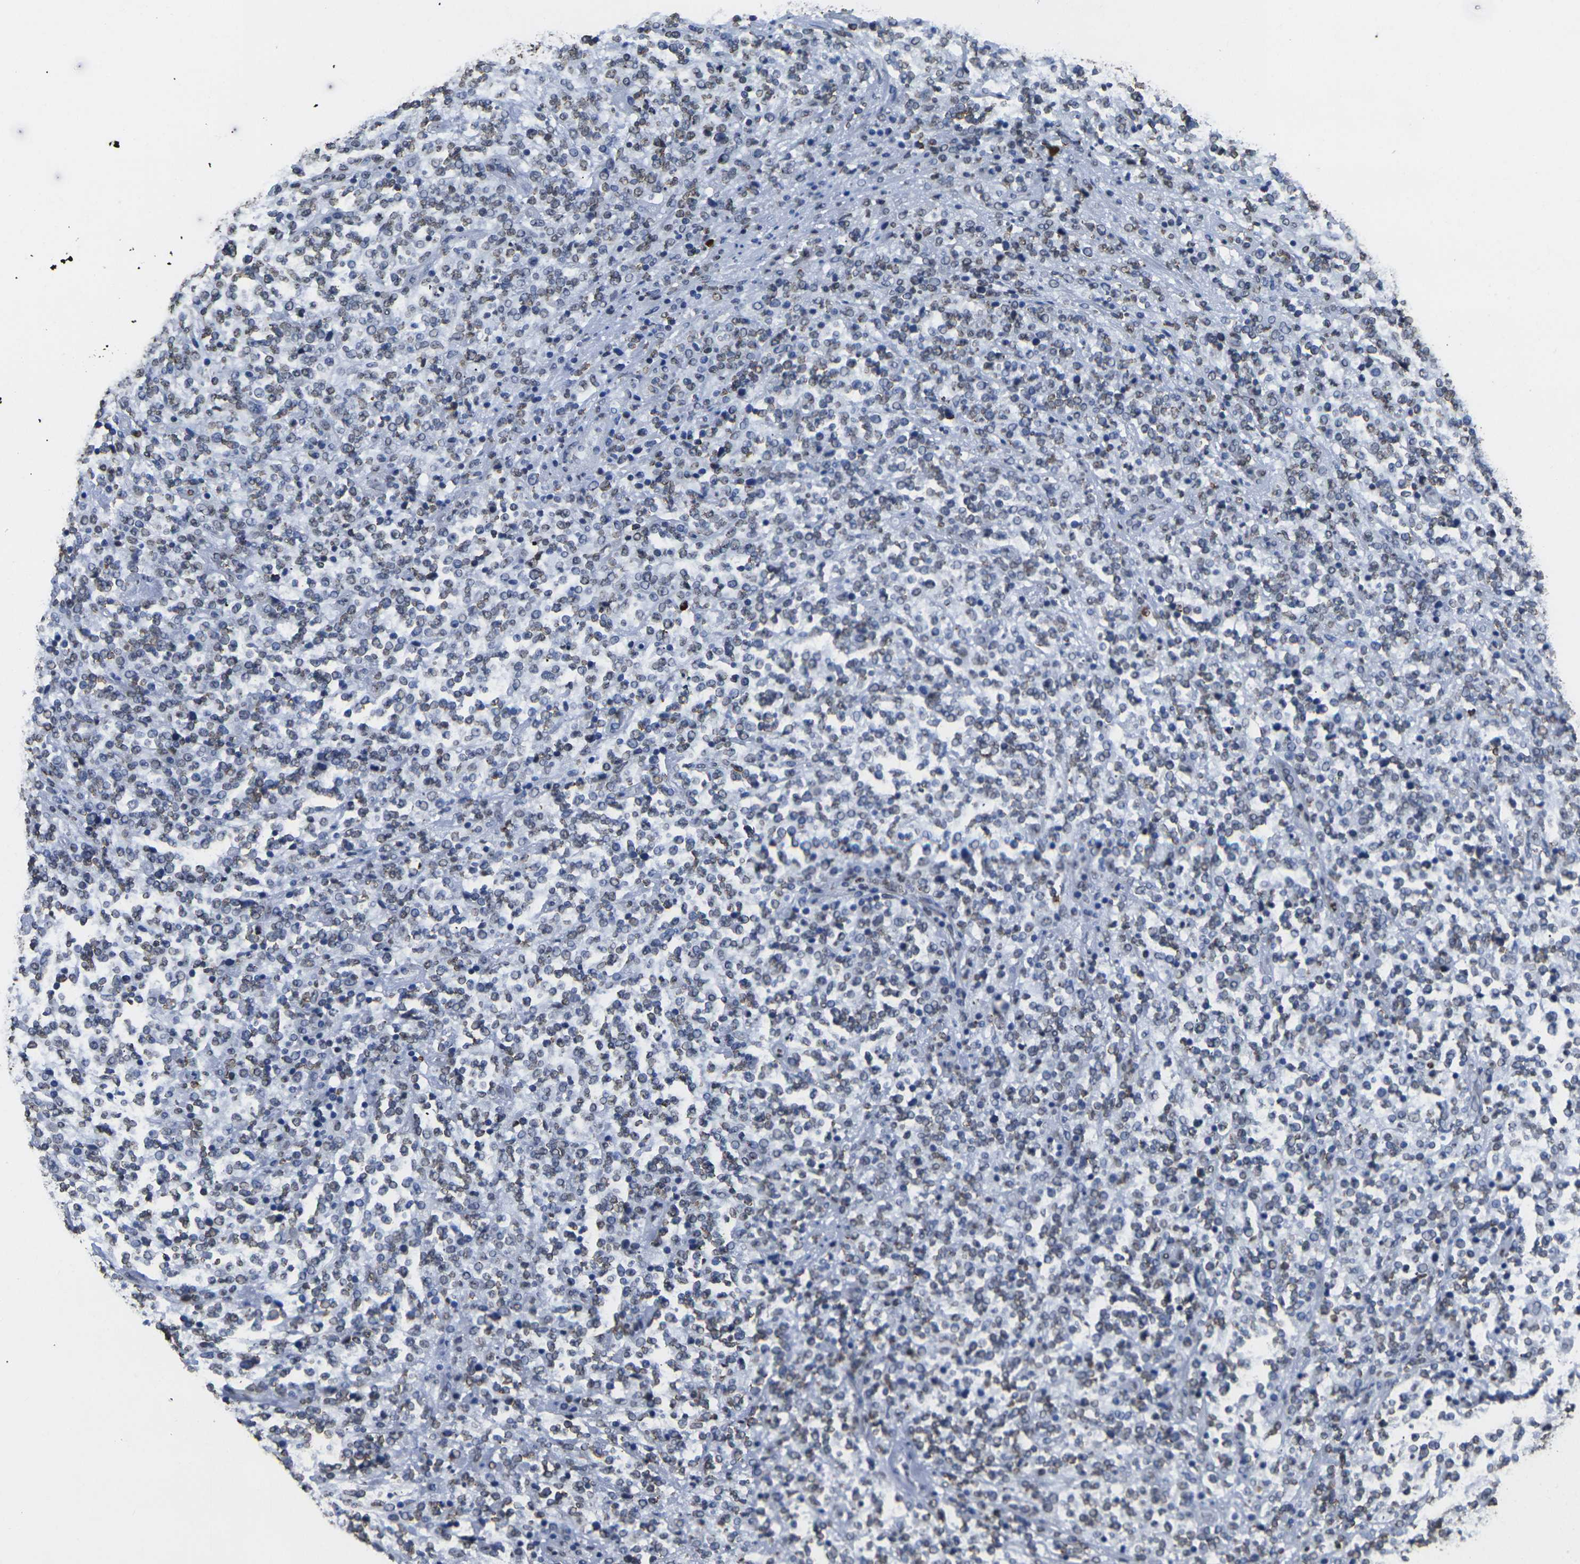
{"staining": {"intensity": "weak", "quantity": "<25%", "location": "nuclear"}, "tissue": "lymphoma", "cell_type": "Tumor cells", "image_type": "cancer", "snomed": [{"axis": "morphology", "description": "Malignant lymphoma, non-Hodgkin's type, High grade"}, {"axis": "topography", "description": "Soft tissue"}], "caption": "Tumor cells are negative for protein expression in human lymphoma.", "gene": "DRAXIN", "patient": {"sex": "male", "age": 18}}